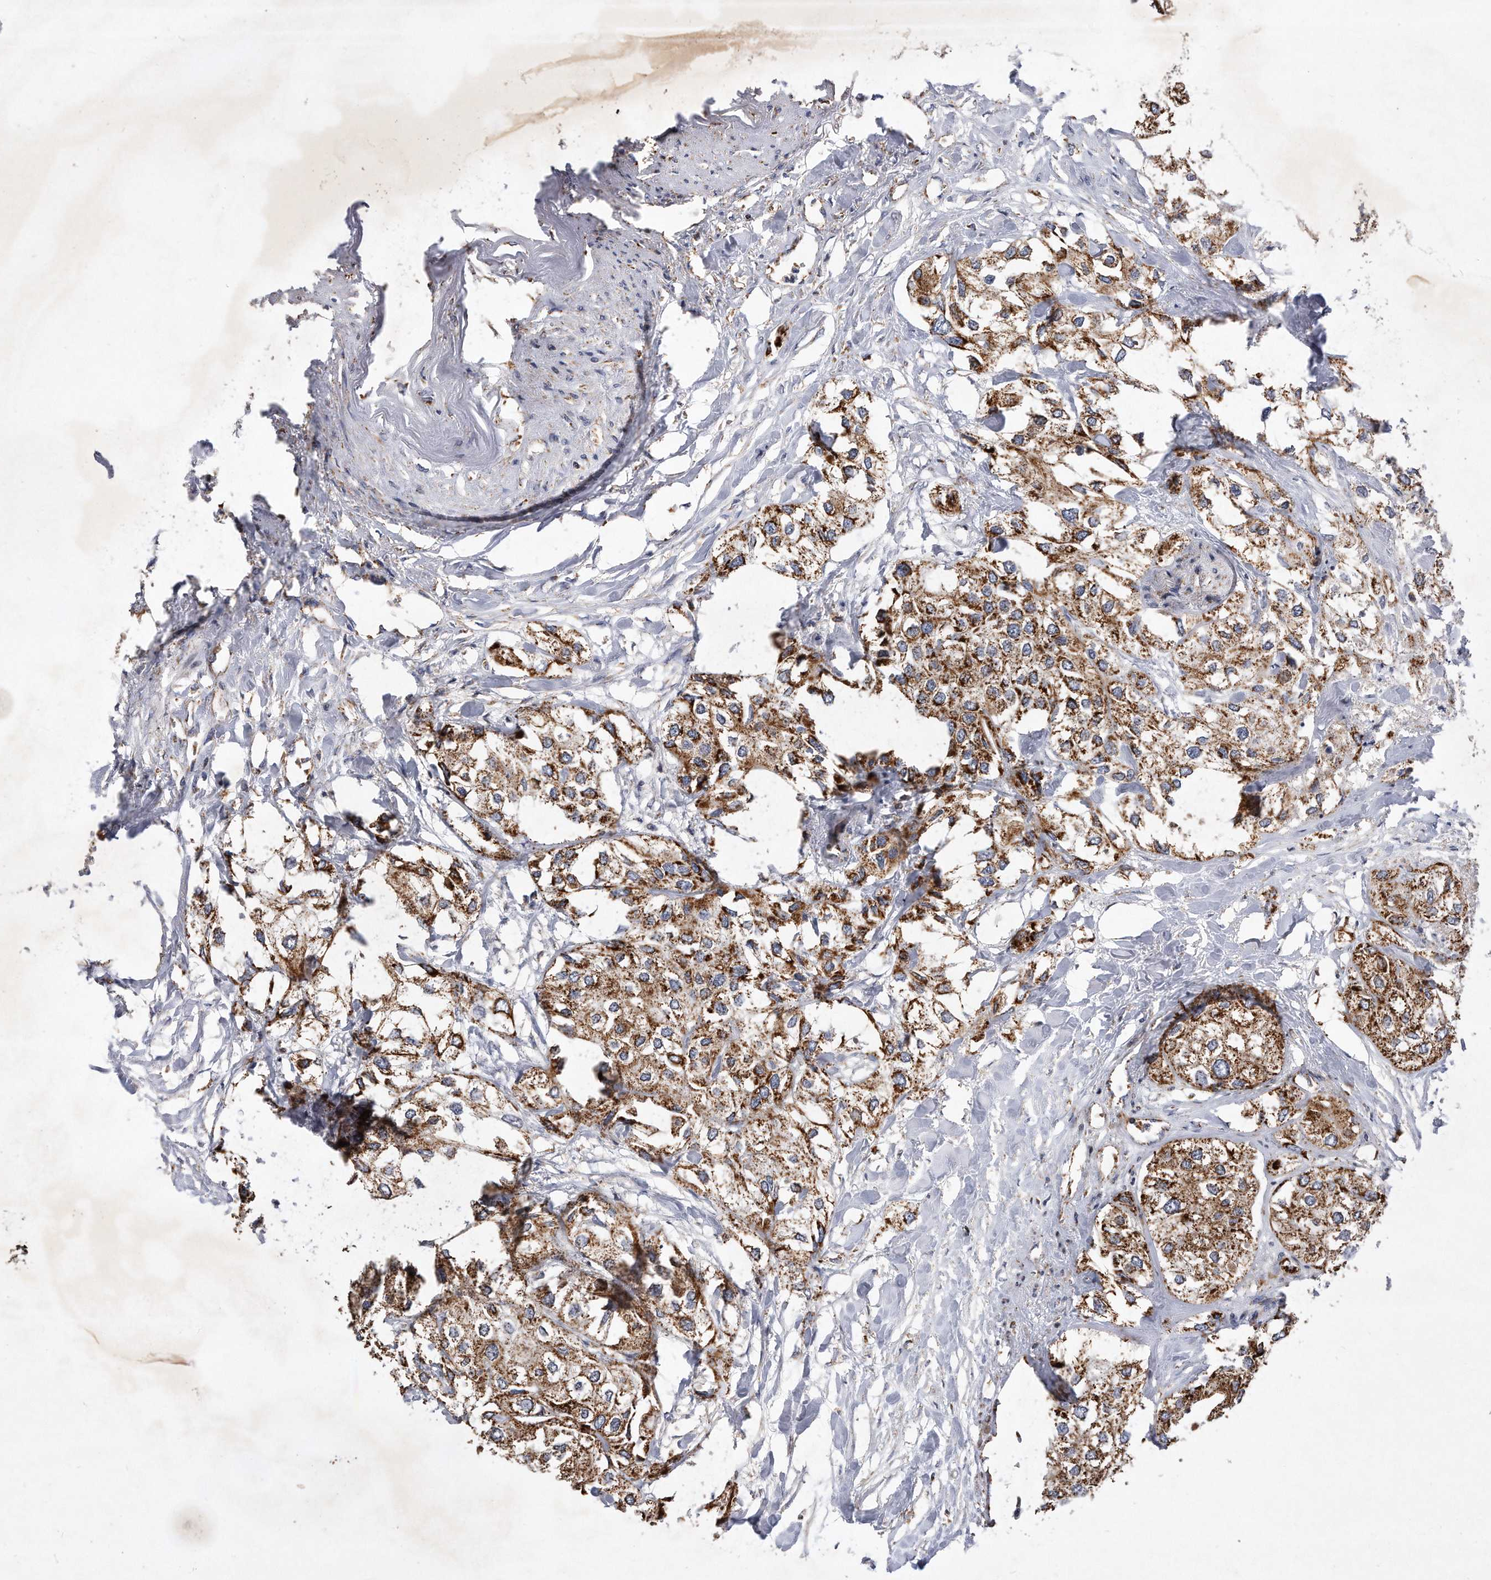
{"staining": {"intensity": "moderate", "quantity": ">75%", "location": "cytoplasmic/membranous"}, "tissue": "urothelial cancer", "cell_type": "Tumor cells", "image_type": "cancer", "snomed": [{"axis": "morphology", "description": "Urothelial carcinoma, High grade"}, {"axis": "topography", "description": "Urinary bladder"}], "caption": "Protein analysis of urothelial carcinoma (high-grade) tissue displays moderate cytoplasmic/membranous expression in about >75% of tumor cells.", "gene": "PPP5C", "patient": {"sex": "male", "age": 64}}